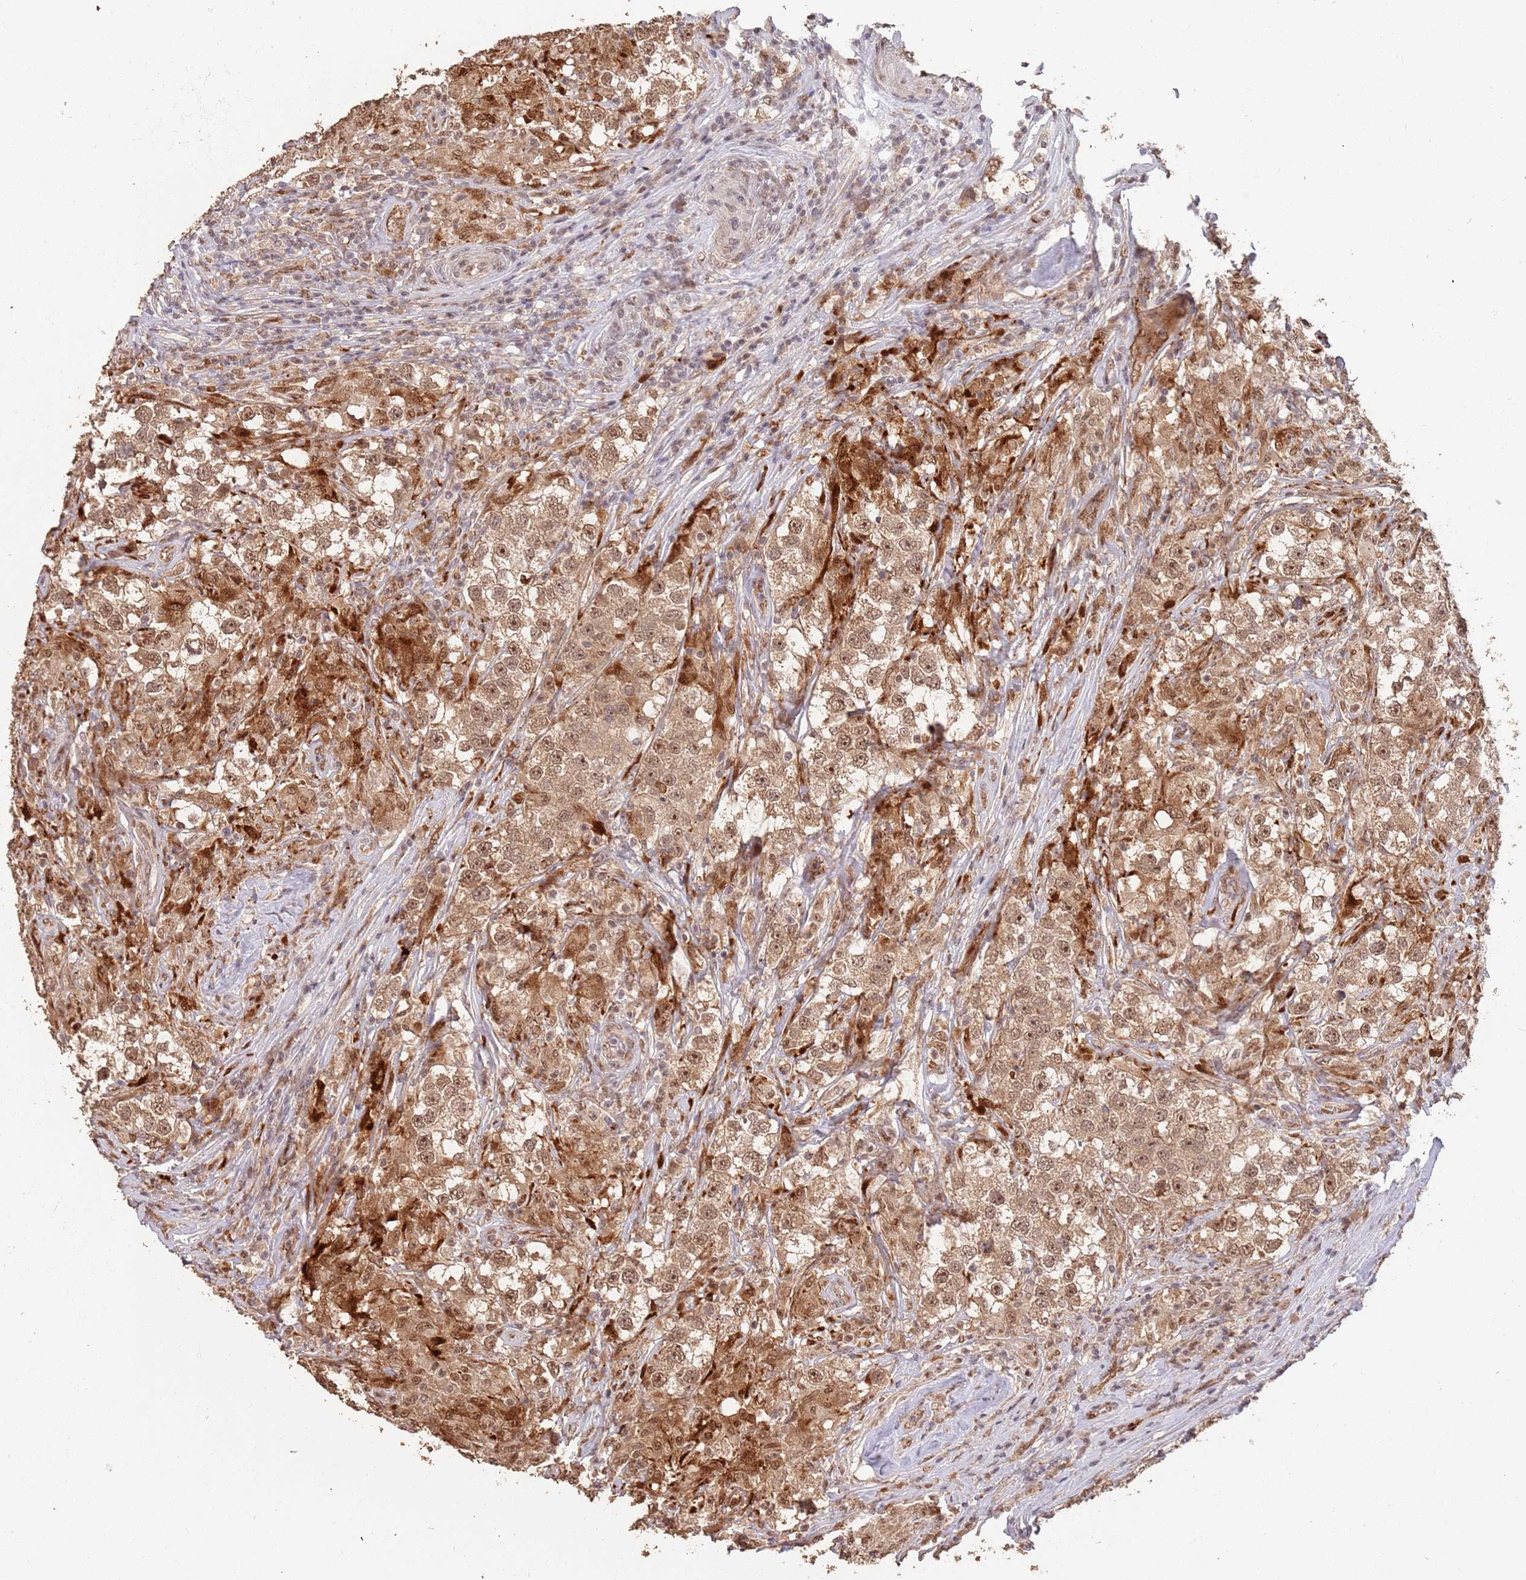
{"staining": {"intensity": "moderate", "quantity": ">75%", "location": "cytoplasmic/membranous,nuclear"}, "tissue": "testis cancer", "cell_type": "Tumor cells", "image_type": "cancer", "snomed": [{"axis": "morphology", "description": "Seminoma, NOS"}, {"axis": "topography", "description": "Testis"}], "caption": "Moderate cytoplasmic/membranous and nuclear positivity for a protein is present in about >75% of tumor cells of testis cancer using immunohistochemistry.", "gene": "RFXANK", "patient": {"sex": "male", "age": 46}}